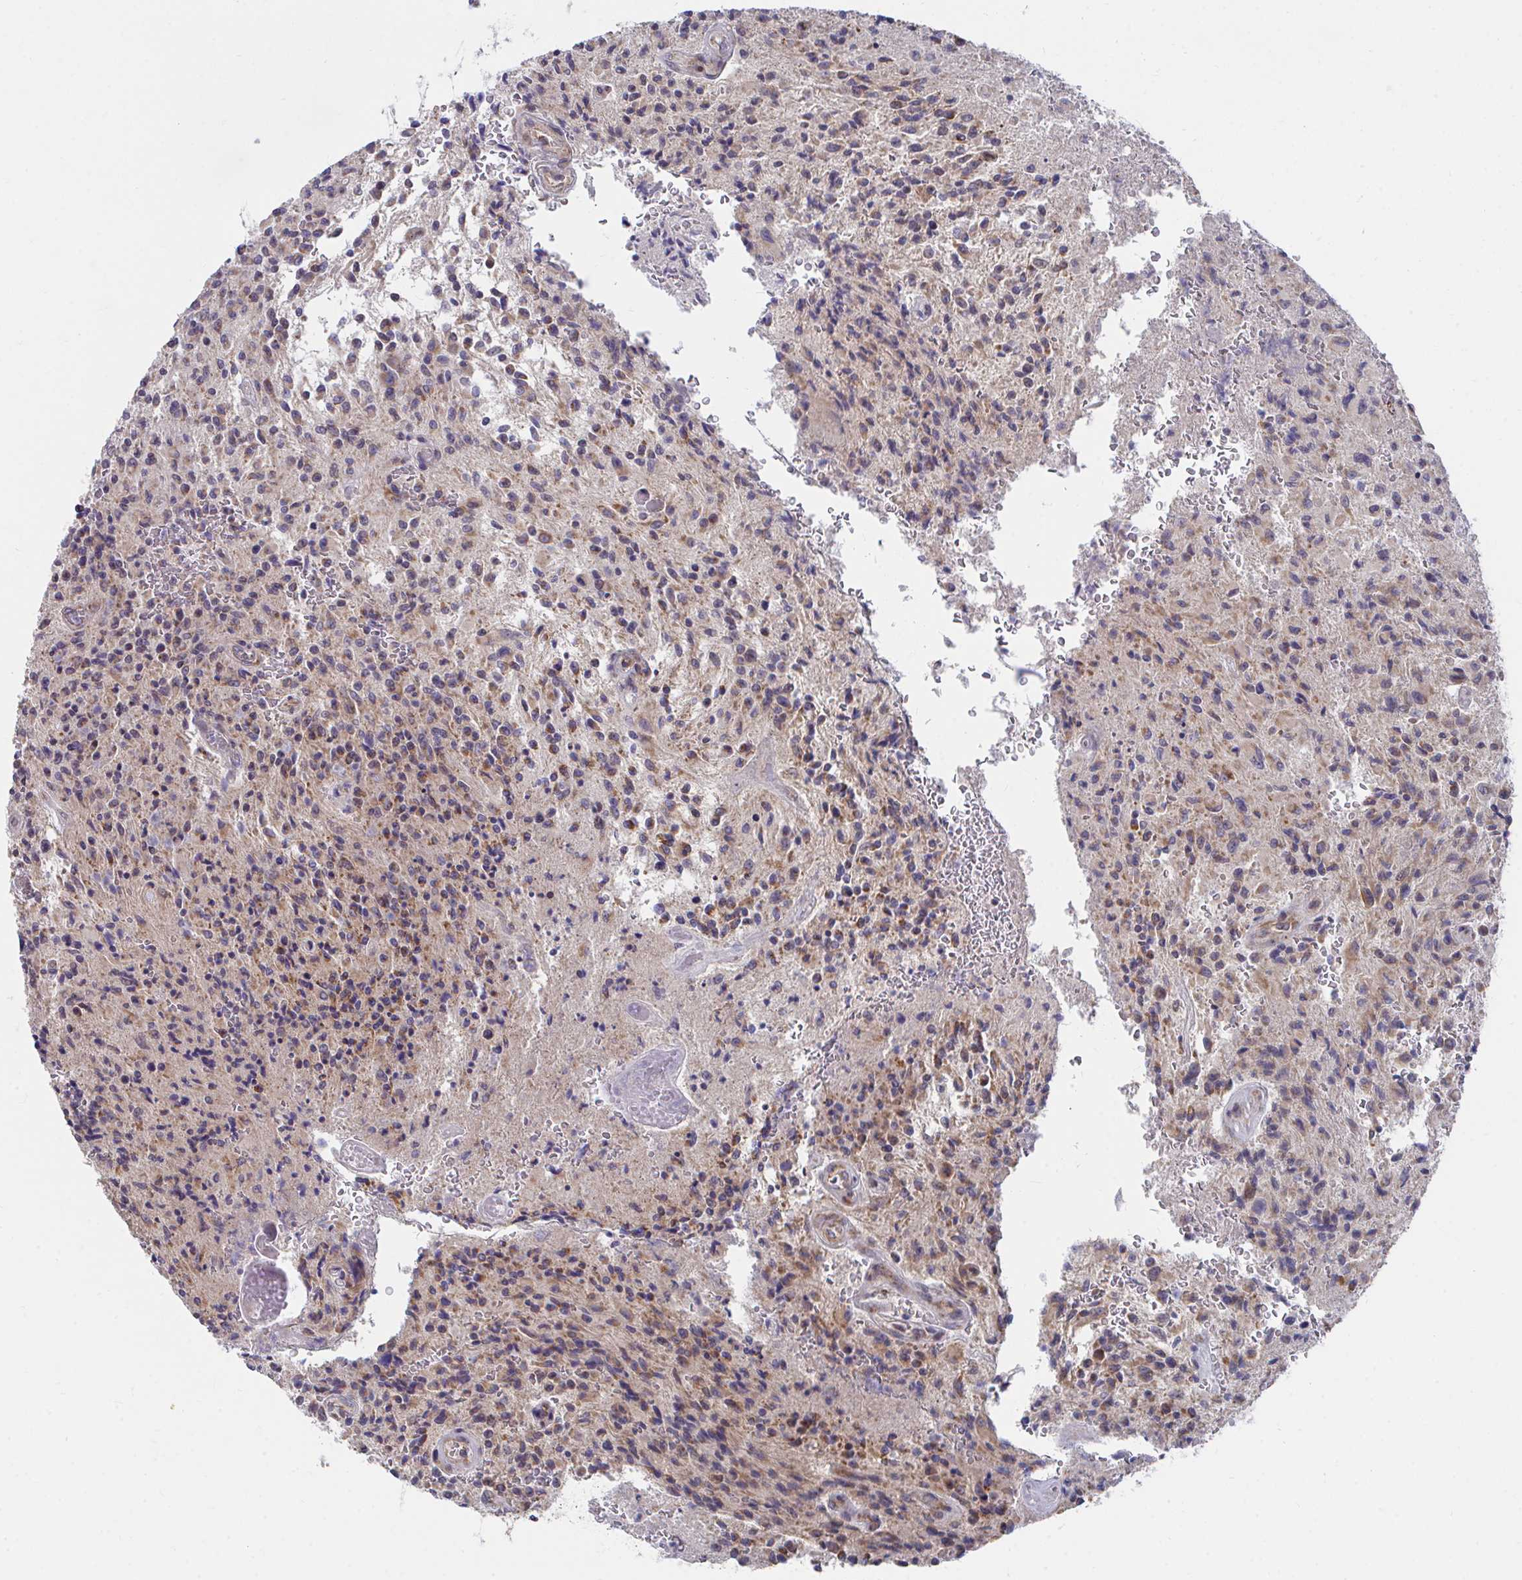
{"staining": {"intensity": "moderate", "quantity": "25%-75%", "location": "cytoplasmic/membranous"}, "tissue": "glioma", "cell_type": "Tumor cells", "image_type": "cancer", "snomed": [{"axis": "morphology", "description": "Normal tissue, NOS"}, {"axis": "morphology", "description": "Glioma, malignant, High grade"}, {"axis": "topography", "description": "Cerebral cortex"}], "caption": "Immunohistochemical staining of high-grade glioma (malignant) exhibits medium levels of moderate cytoplasmic/membranous expression in about 25%-75% of tumor cells.", "gene": "PEX3", "patient": {"sex": "male", "age": 56}}